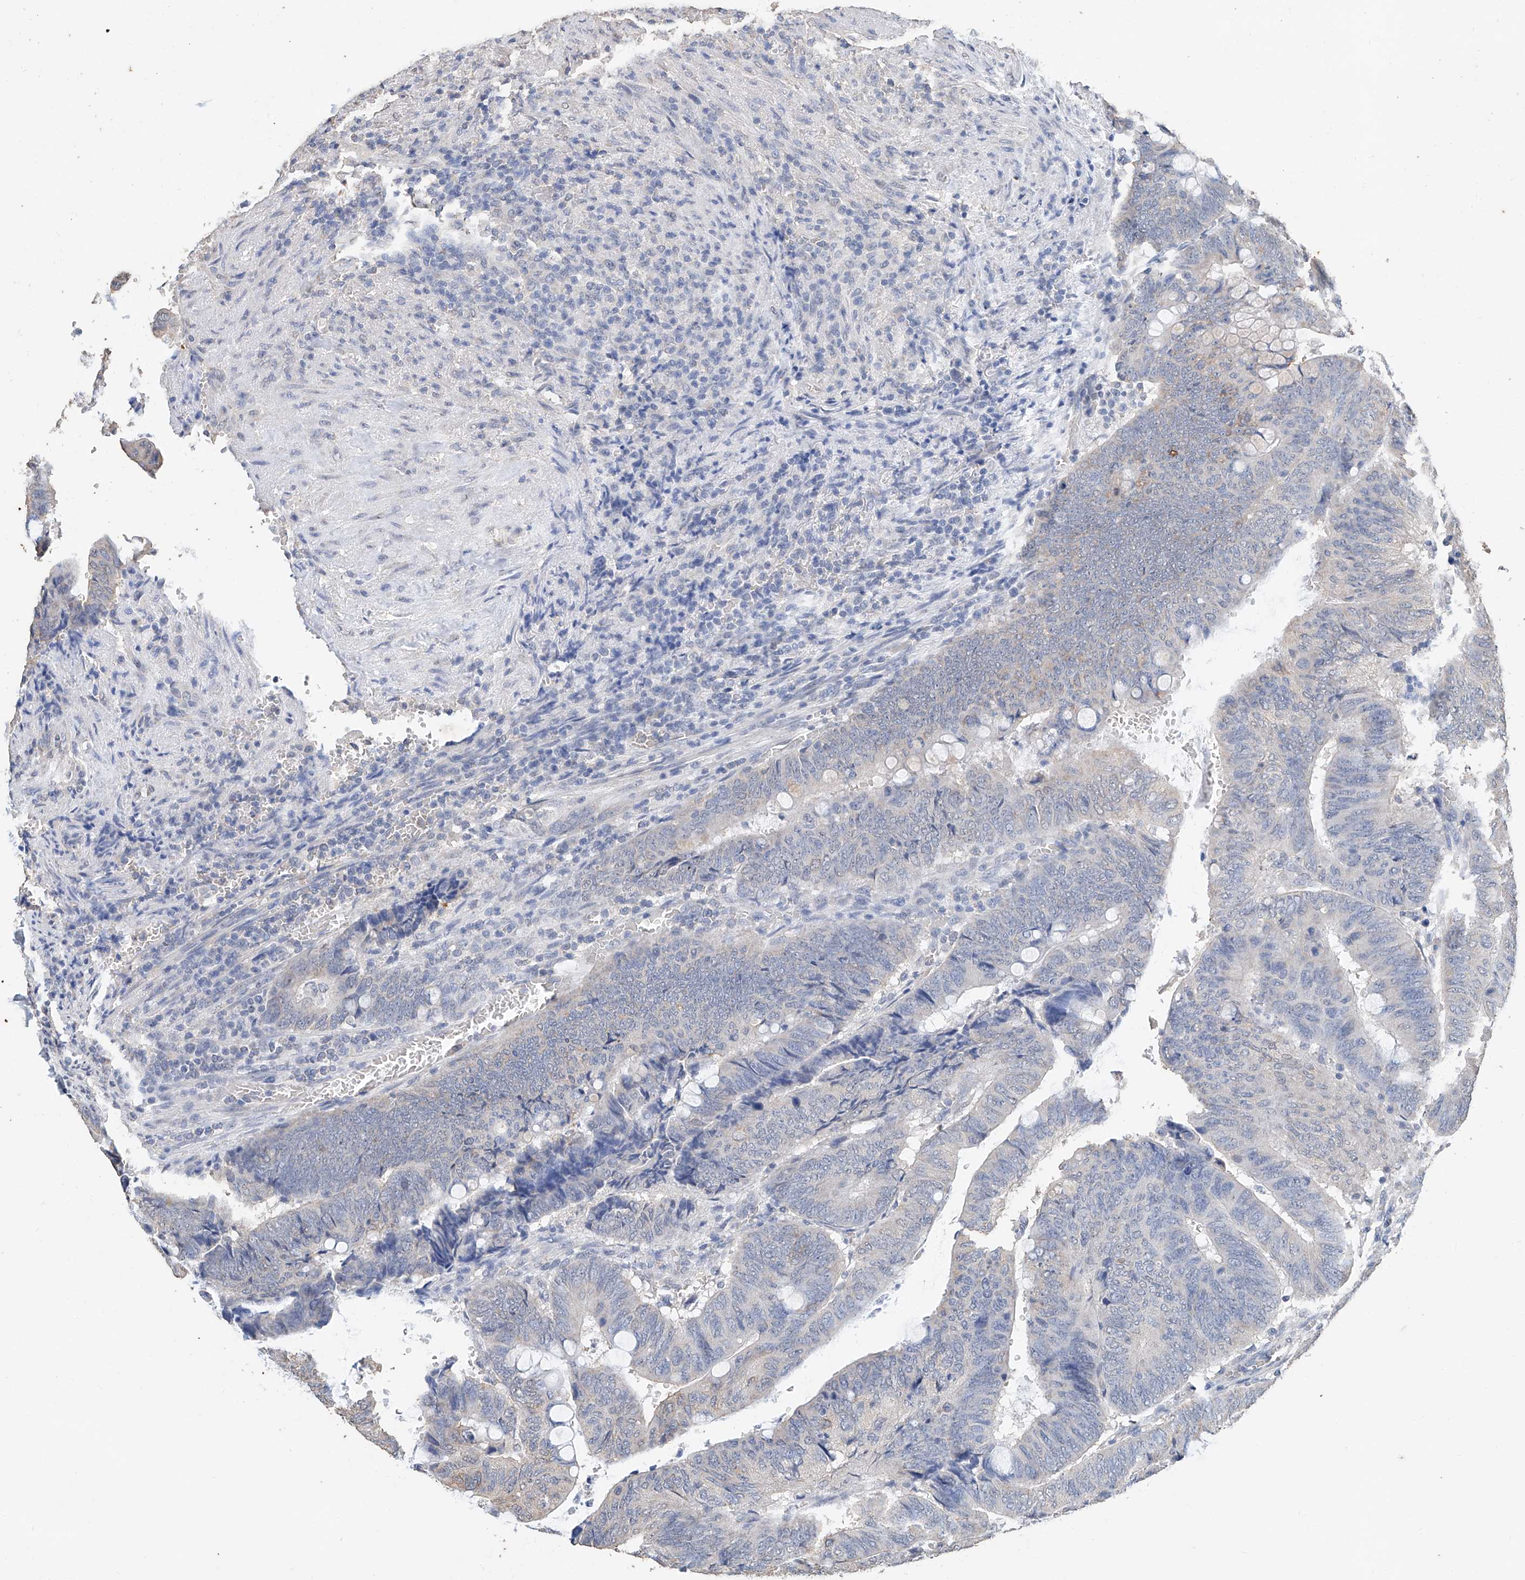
{"staining": {"intensity": "negative", "quantity": "none", "location": "none"}, "tissue": "colorectal cancer", "cell_type": "Tumor cells", "image_type": "cancer", "snomed": [{"axis": "morphology", "description": "Normal tissue, NOS"}, {"axis": "morphology", "description": "Adenocarcinoma, NOS"}, {"axis": "topography", "description": "Rectum"}, {"axis": "topography", "description": "Peripheral nerve tissue"}], "caption": "There is no significant positivity in tumor cells of colorectal adenocarcinoma.", "gene": "CERS4", "patient": {"sex": "male", "age": 92}}